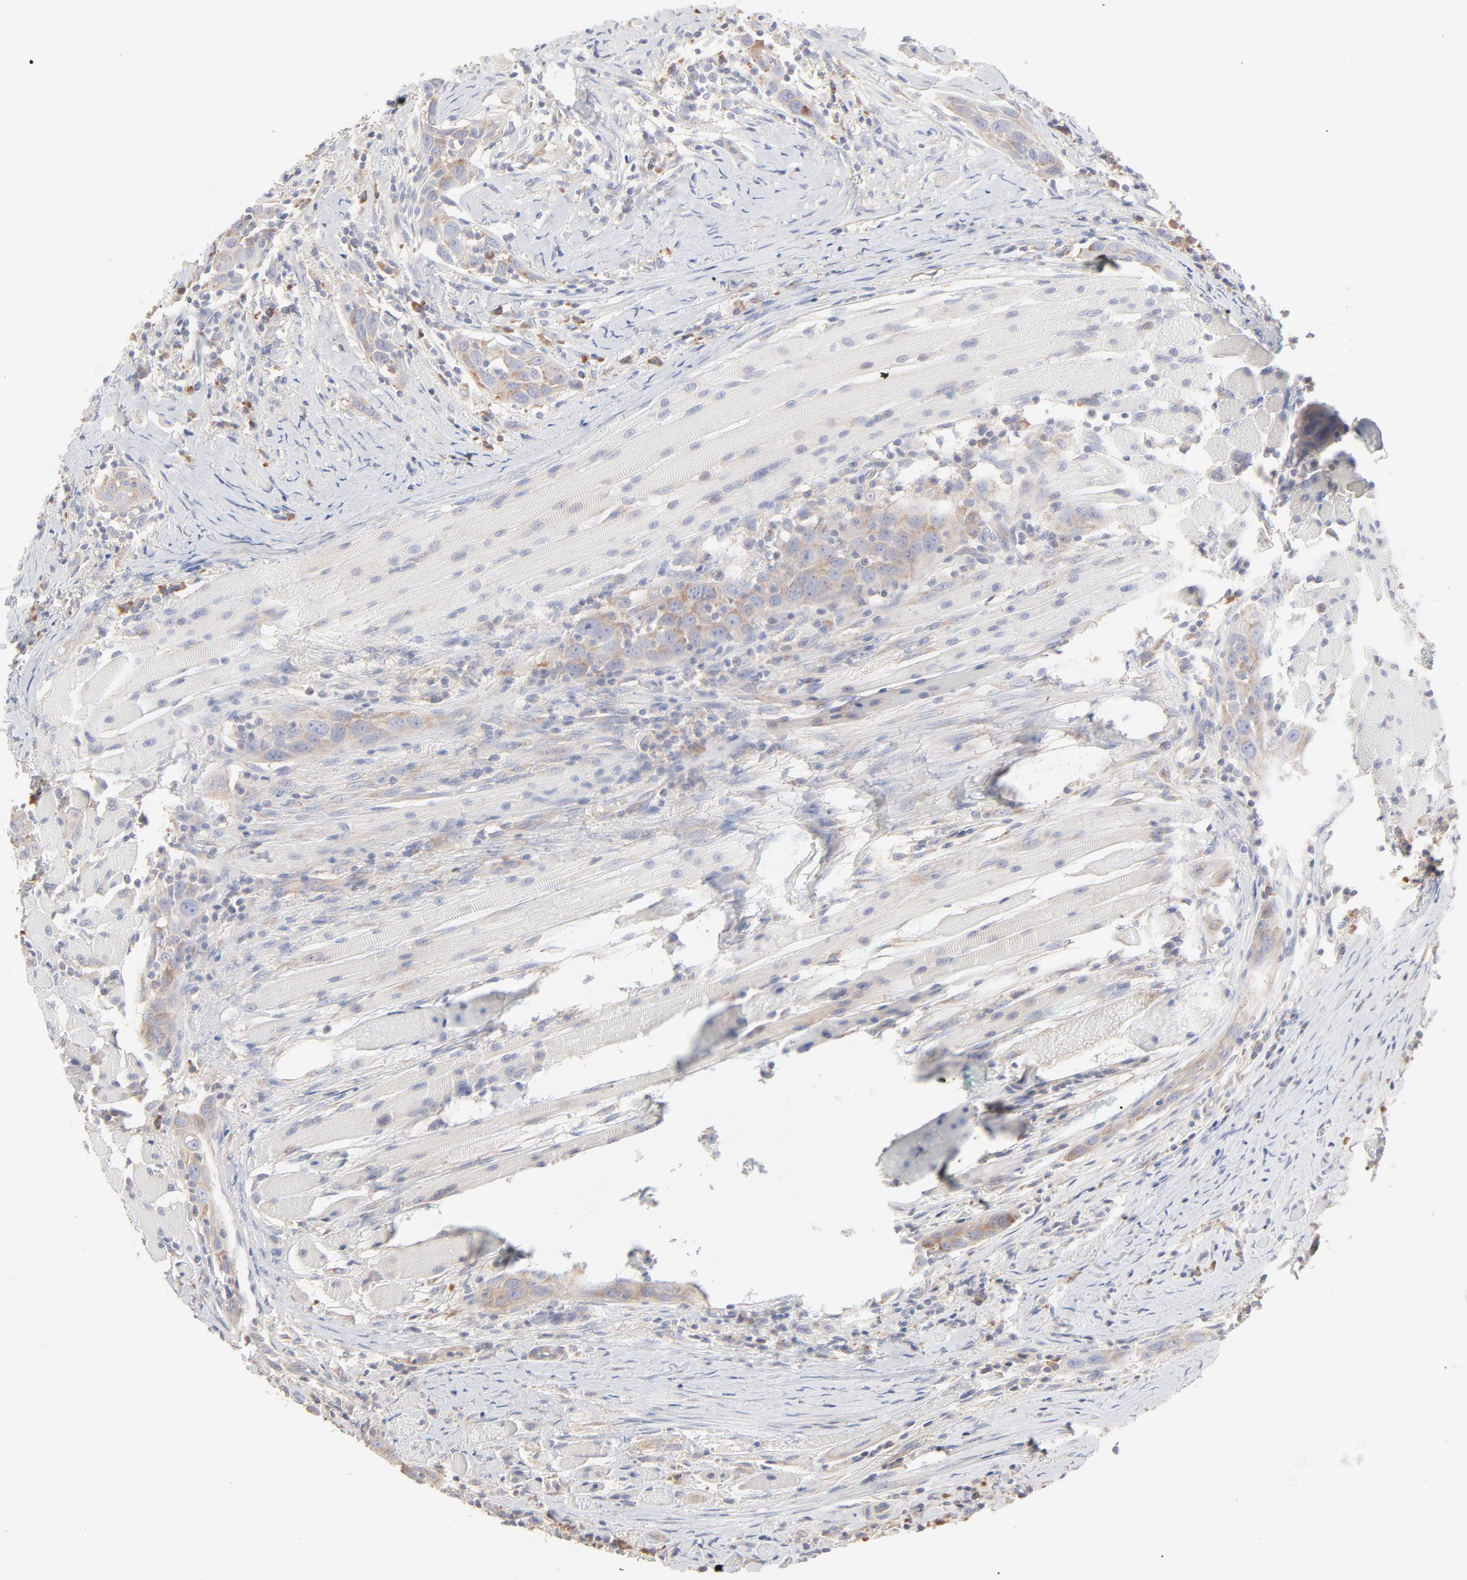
{"staining": {"intensity": "moderate", "quantity": ">75%", "location": "cytoplasmic/membranous"}, "tissue": "head and neck cancer", "cell_type": "Tumor cells", "image_type": "cancer", "snomed": [{"axis": "morphology", "description": "Squamous cell carcinoma, NOS"}, {"axis": "topography", "description": "Oral tissue"}, {"axis": "topography", "description": "Head-Neck"}], "caption": "An immunohistochemistry histopathology image of neoplastic tissue is shown. Protein staining in brown highlights moderate cytoplasmic/membranous positivity in head and neck squamous cell carcinoma within tumor cells.", "gene": "RPS21", "patient": {"sex": "female", "age": 50}}